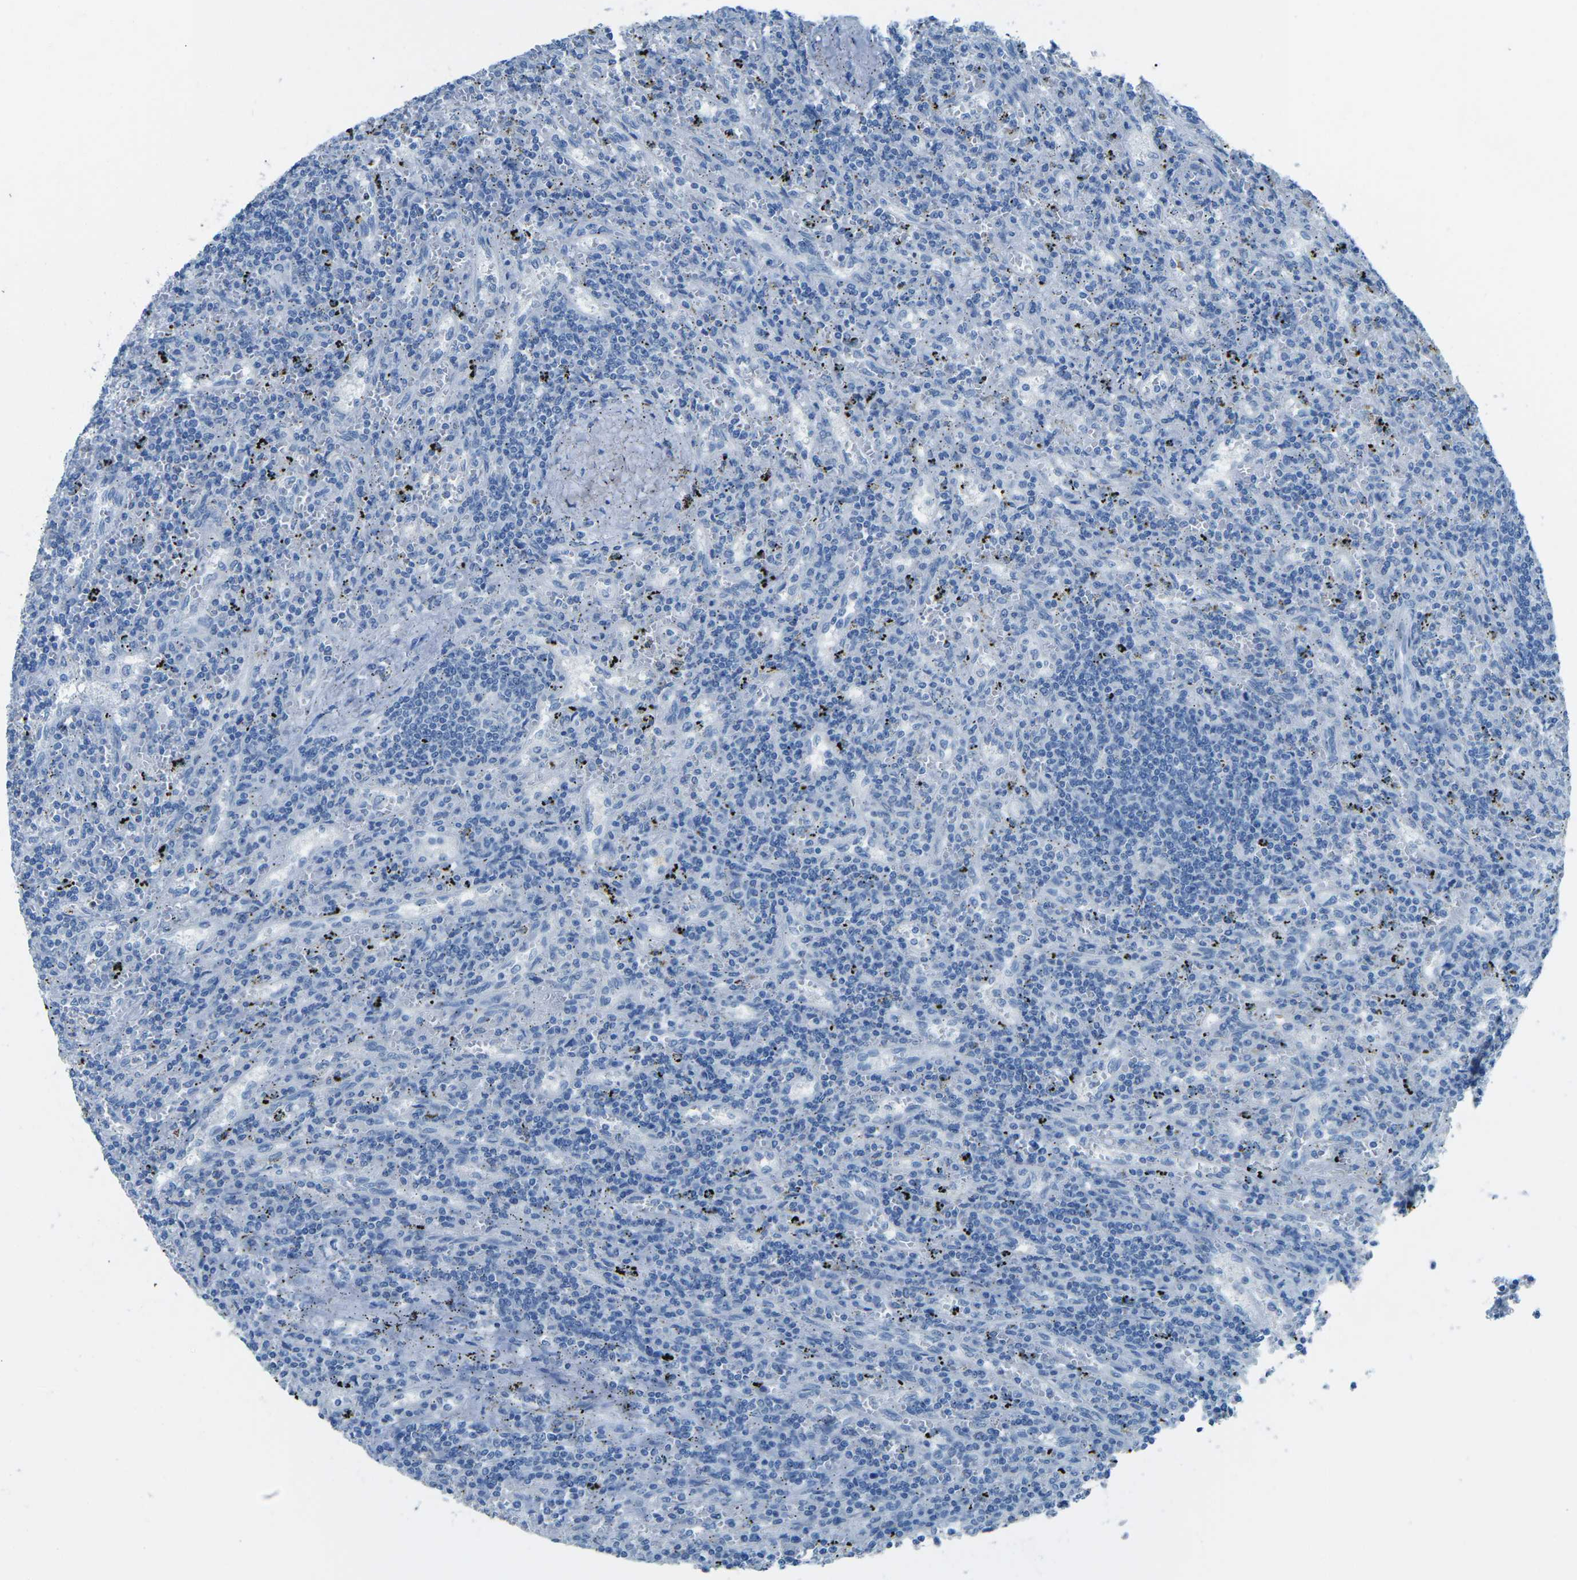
{"staining": {"intensity": "negative", "quantity": "none", "location": "none"}, "tissue": "lymphoma", "cell_type": "Tumor cells", "image_type": "cancer", "snomed": [{"axis": "morphology", "description": "Malignant lymphoma, non-Hodgkin's type, Low grade"}, {"axis": "topography", "description": "Spleen"}], "caption": "A high-resolution photomicrograph shows immunohistochemistry staining of malignant lymphoma, non-Hodgkin's type (low-grade), which shows no significant expression in tumor cells.", "gene": "MYH8", "patient": {"sex": "male", "age": 76}}